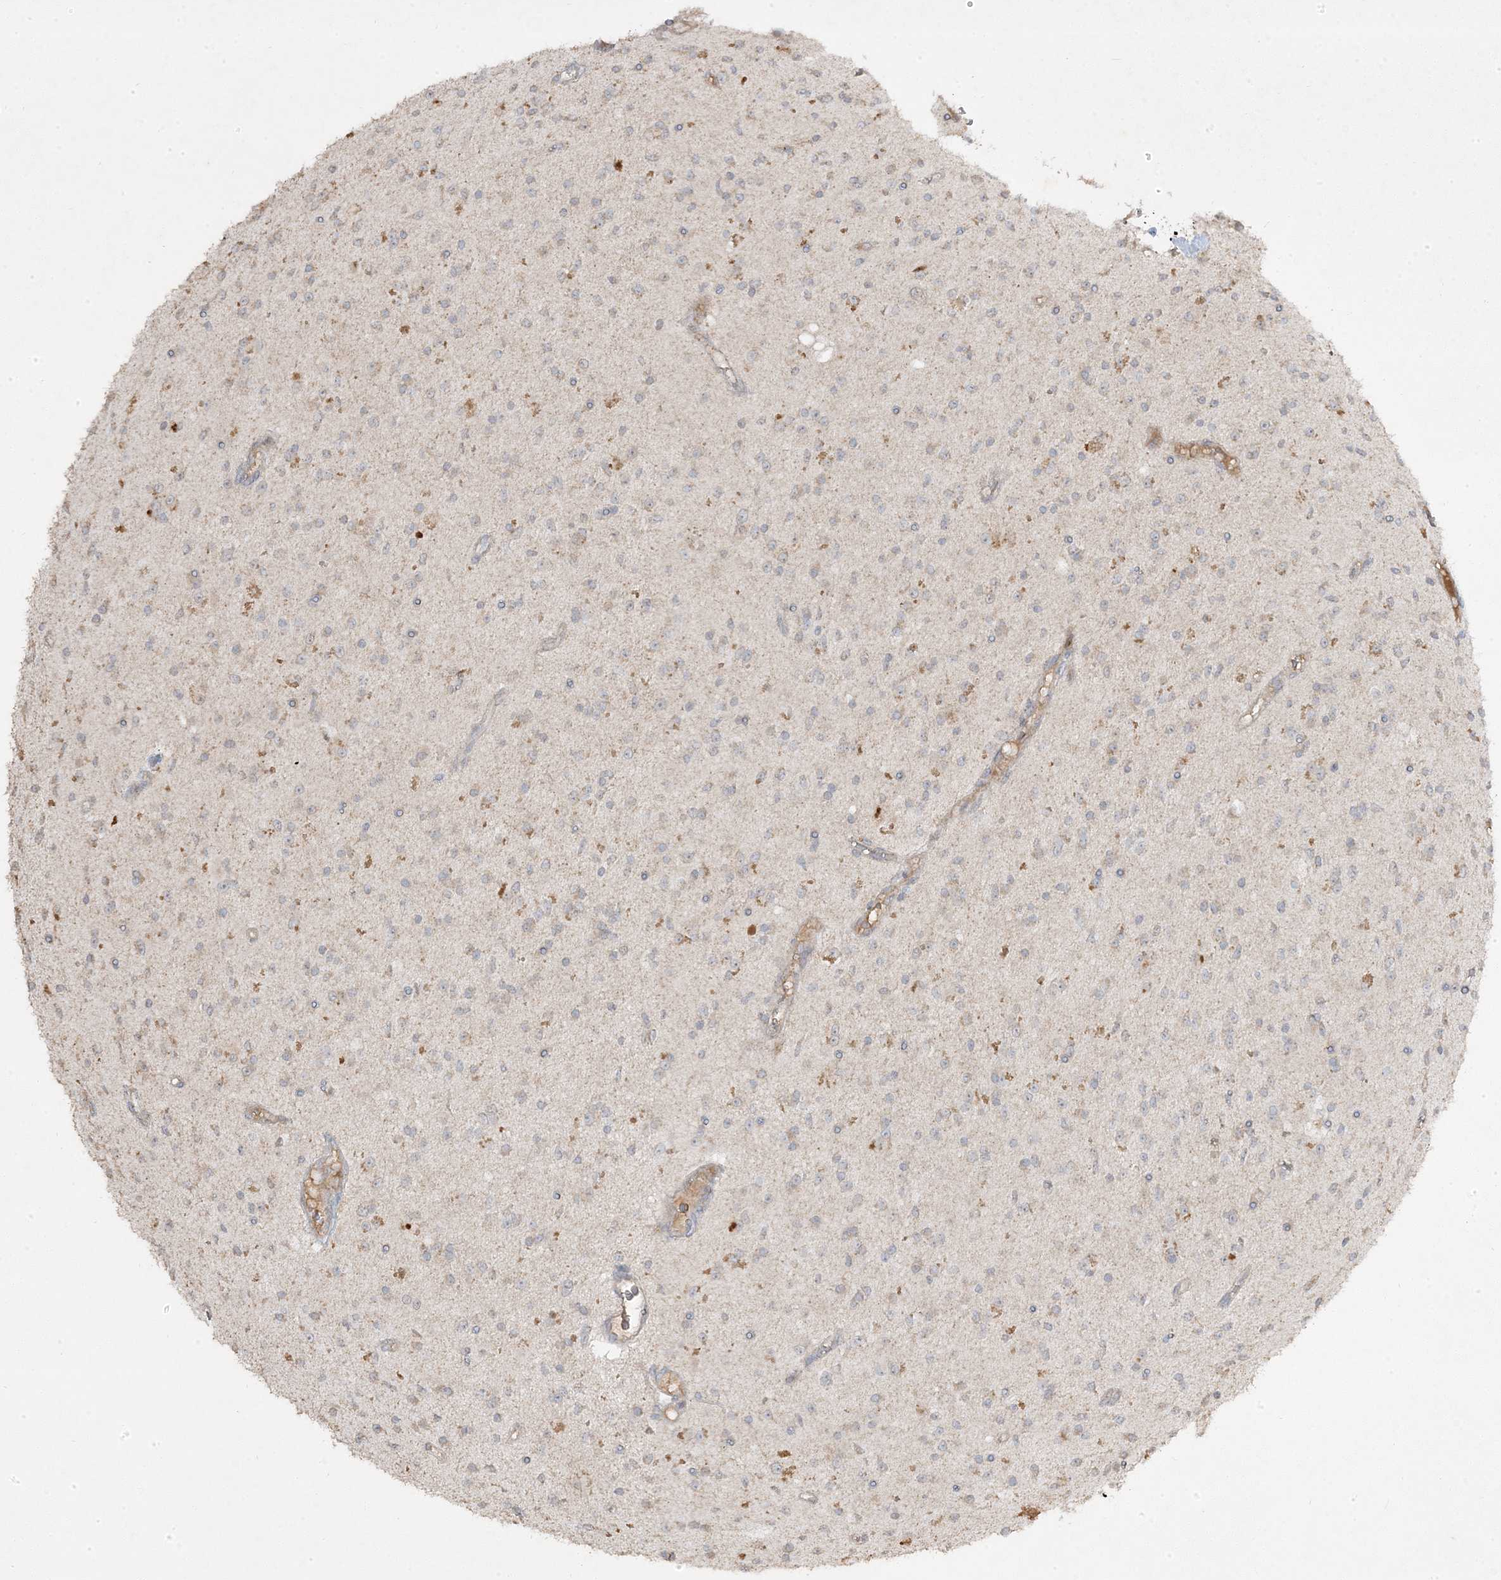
{"staining": {"intensity": "negative", "quantity": "none", "location": "none"}, "tissue": "glioma", "cell_type": "Tumor cells", "image_type": "cancer", "snomed": [{"axis": "morphology", "description": "Glioma, malignant, High grade"}, {"axis": "topography", "description": "Brain"}], "caption": "DAB immunohistochemical staining of human glioma shows no significant staining in tumor cells.", "gene": "RGL4", "patient": {"sex": "male", "age": 34}}